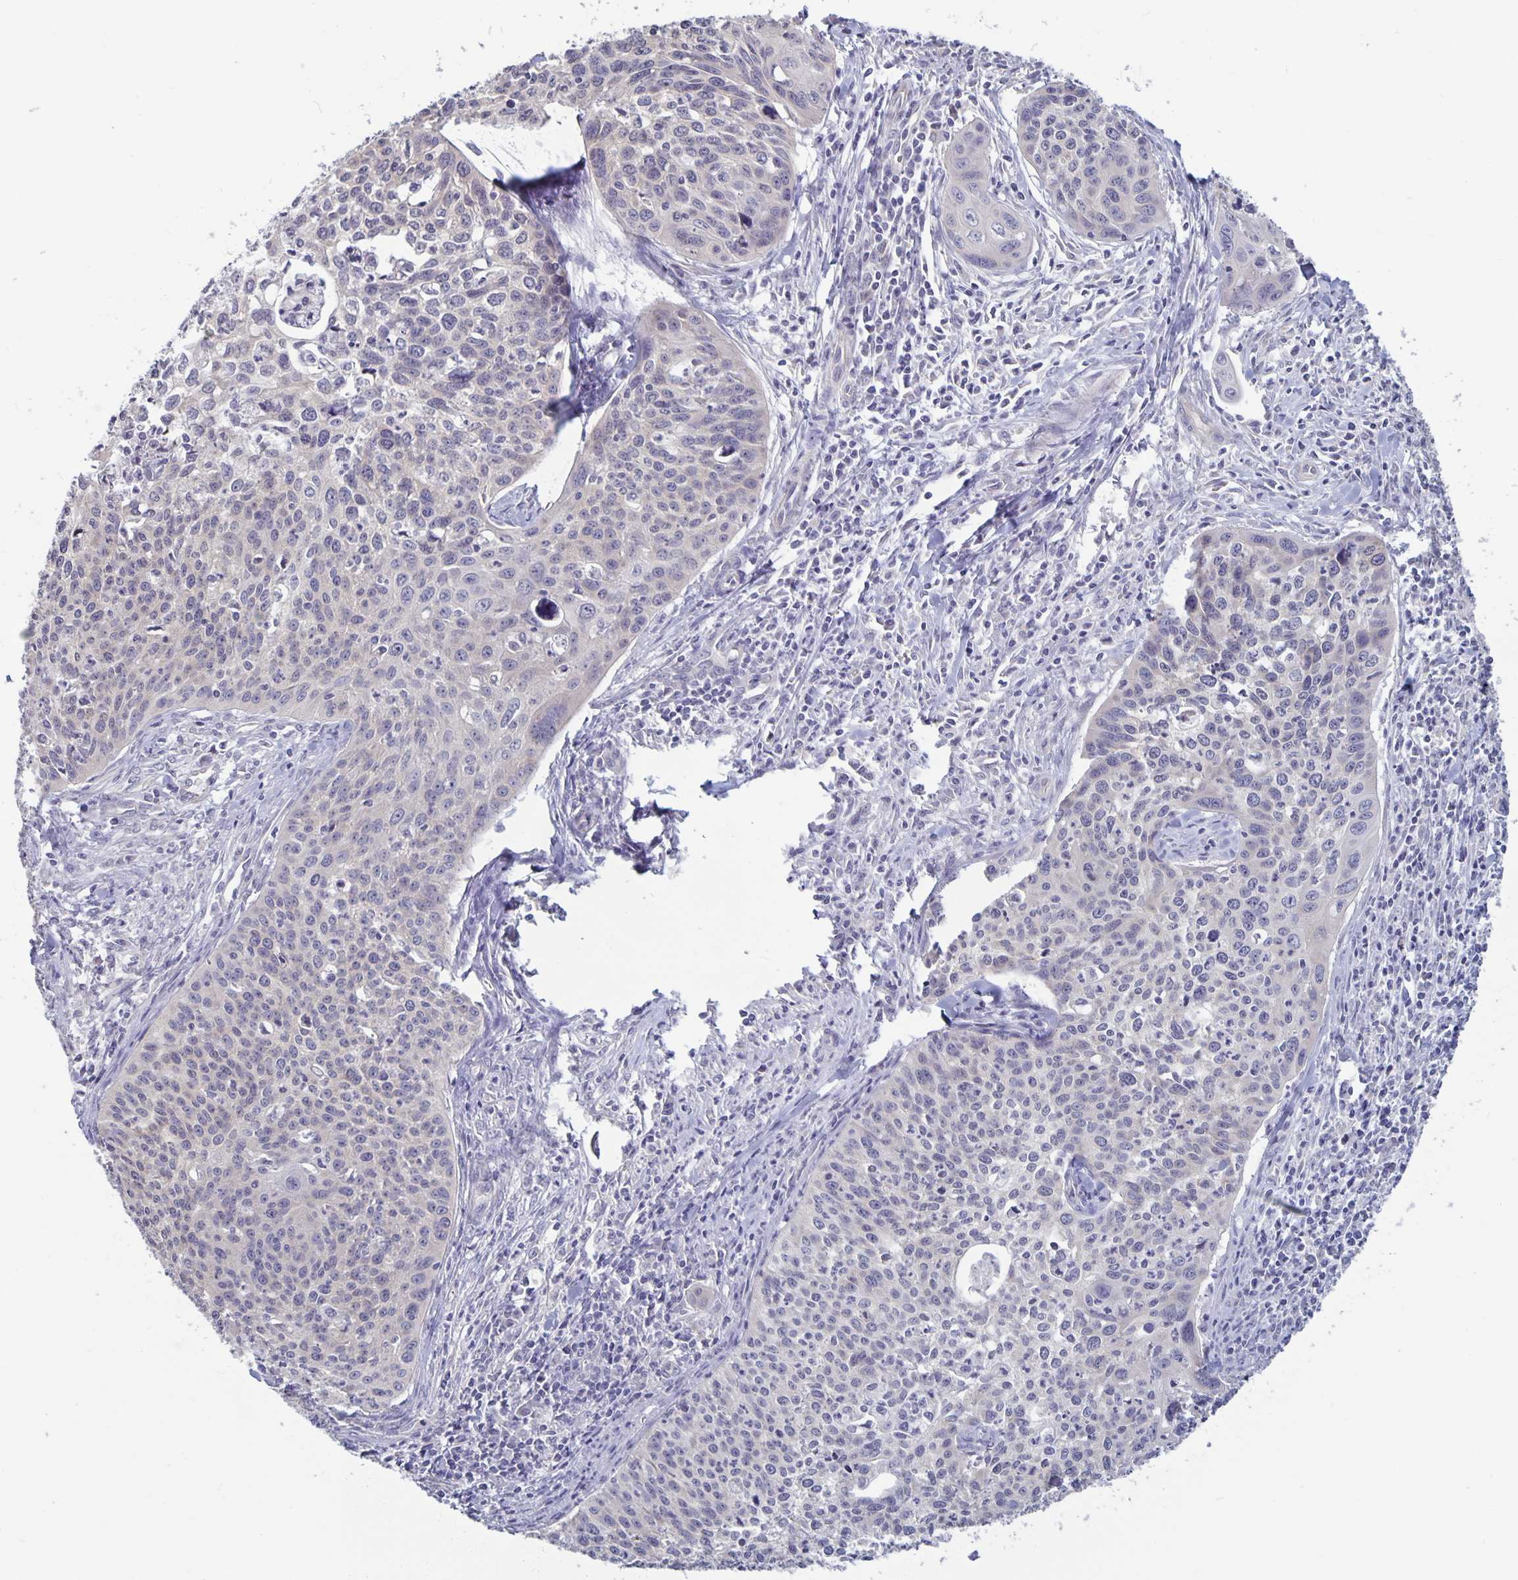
{"staining": {"intensity": "negative", "quantity": "none", "location": "none"}, "tissue": "cervical cancer", "cell_type": "Tumor cells", "image_type": "cancer", "snomed": [{"axis": "morphology", "description": "Squamous cell carcinoma, NOS"}, {"axis": "topography", "description": "Cervix"}], "caption": "Immunohistochemistry (IHC) of human cervical cancer (squamous cell carcinoma) demonstrates no staining in tumor cells.", "gene": "PLCB3", "patient": {"sex": "female", "age": 31}}